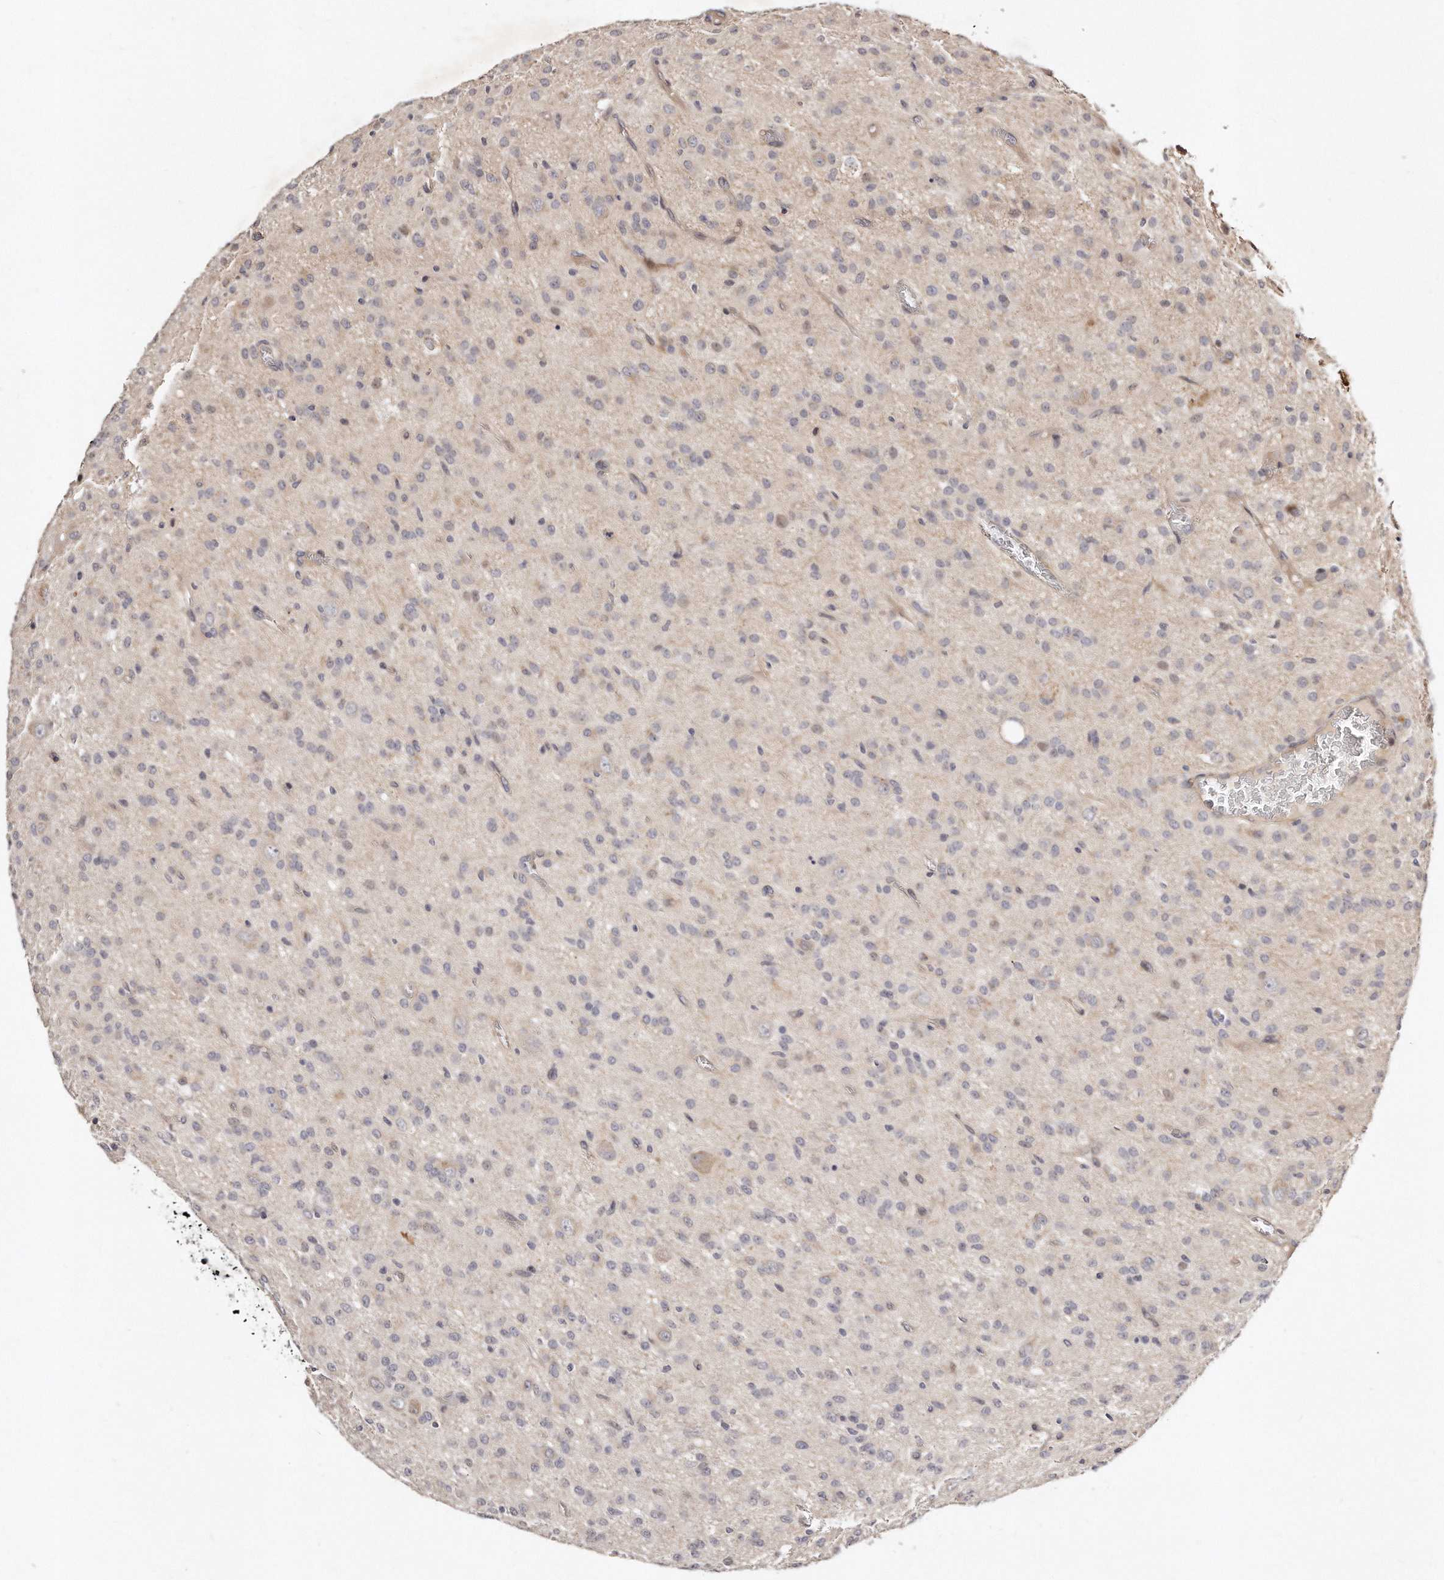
{"staining": {"intensity": "negative", "quantity": "none", "location": "none"}, "tissue": "glioma", "cell_type": "Tumor cells", "image_type": "cancer", "snomed": [{"axis": "morphology", "description": "Glioma, malignant, High grade"}, {"axis": "topography", "description": "Brain"}], "caption": "The immunohistochemistry photomicrograph has no significant expression in tumor cells of glioma tissue.", "gene": "CASZ1", "patient": {"sex": "female", "age": 59}}